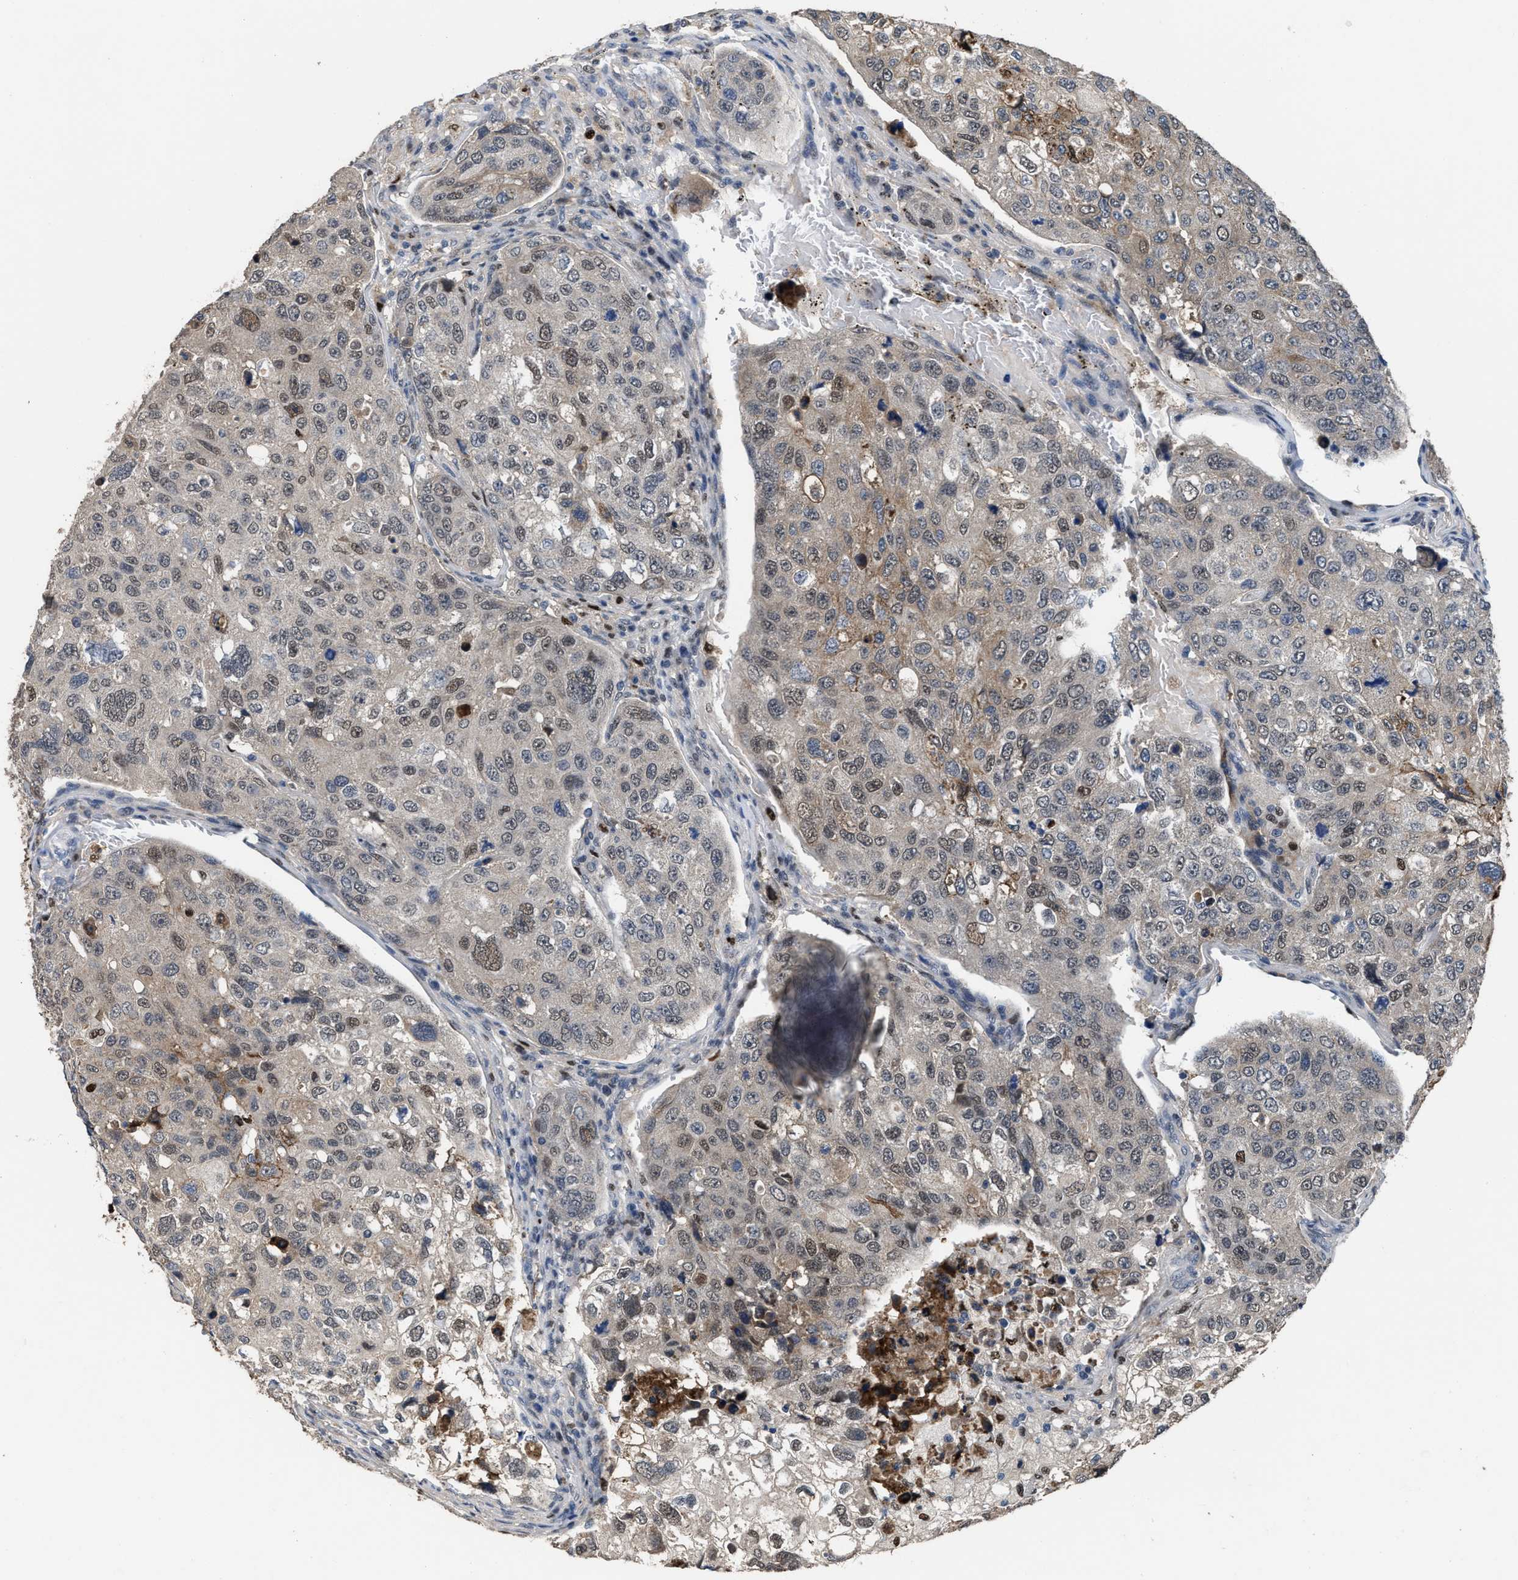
{"staining": {"intensity": "weak", "quantity": "25%-75%", "location": "cytoplasmic/membranous,nuclear"}, "tissue": "urothelial cancer", "cell_type": "Tumor cells", "image_type": "cancer", "snomed": [{"axis": "morphology", "description": "Urothelial carcinoma, High grade"}, {"axis": "topography", "description": "Lymph node"}, {"axis": "topography", "description": "Urinary bladder"}], "caption": "Weak cytoplasmic/membranous and nuclear positivity for a protein is identified in approximately 25%-75% of tumor cells of high-grade urothelial carcinoma using immunohistochemistry.", "gene": "ZNF20", "patient": {"sex": "male", "age": 51}}